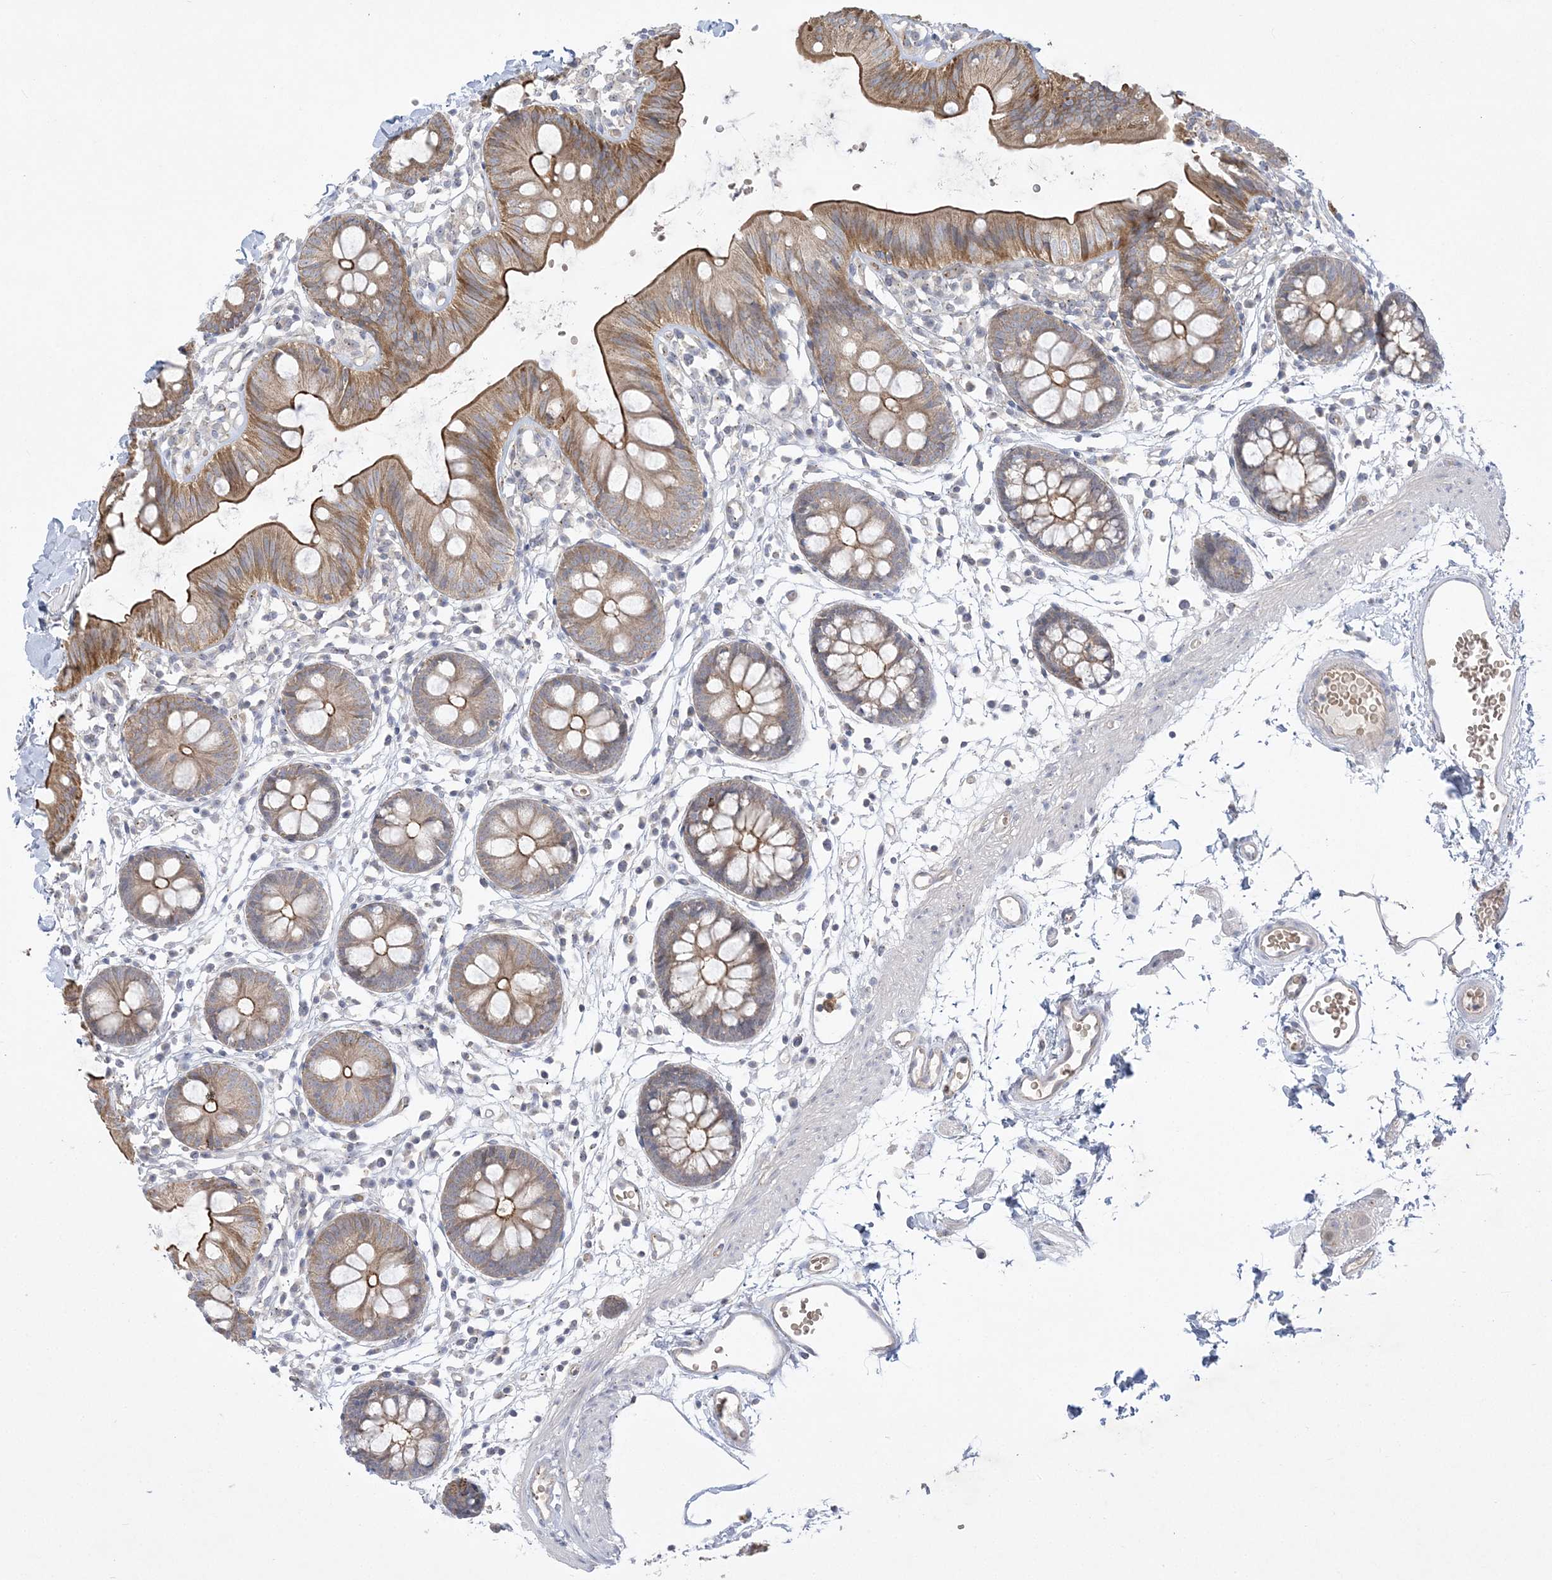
{"staining": {"intensity": "negative", "quantity": "none", "location": "none"}, "tissue": "colon", "cell_type": "Endothelial cells", "image_type": "normal", "snomed": [{"axis": "morphology", "description": "Normal tissue, NOS"}, {"axis": "topography", "description": "Colon"}], "caption": "High power microscopy histopathology image of an IHC micrograph of unremarkable colon, revealing no significant staining in endothelial cells.", "gene": "ADAMTS12", "patient": {"sex": "male", "age": 56}}